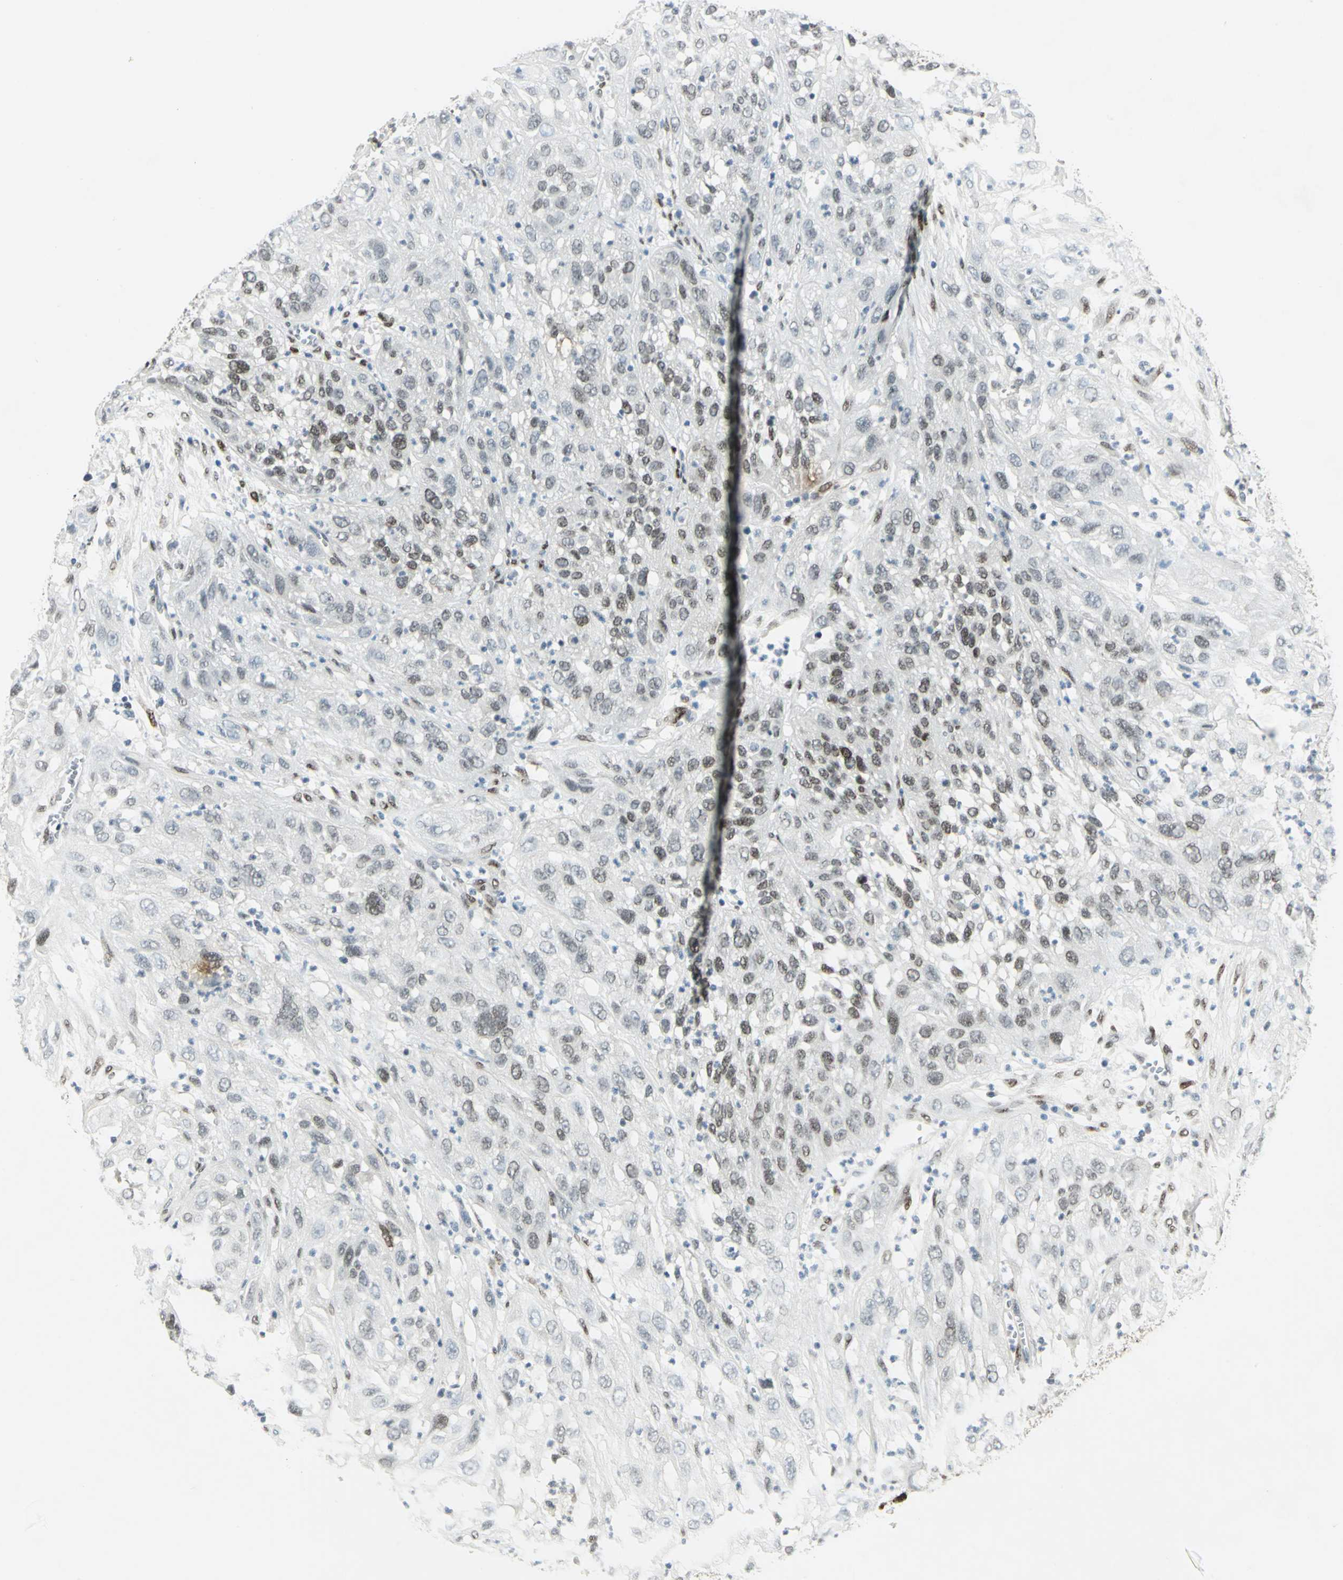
{"staining": {"intensity": "moderate", "quantity": ">75%", "location": "nuclear"}, "tissue": "cervical cancer", "cell_type": "Tumor cells", "image_type": "cancer", "snomed": [{"axis": "morphology", "description": "Squamous cell carcinoma, NOS"}, {"axis": "topography", "description": "Cervix"}], "caption": "Squamous cell carcinoma (cervical) was stained to show a protein in brown. There is medium levels of moderate nuclear positivity in about >75% of tumor cells.", "gene": "MEIS2", "patient": {"sex": "female", "age": 32}}